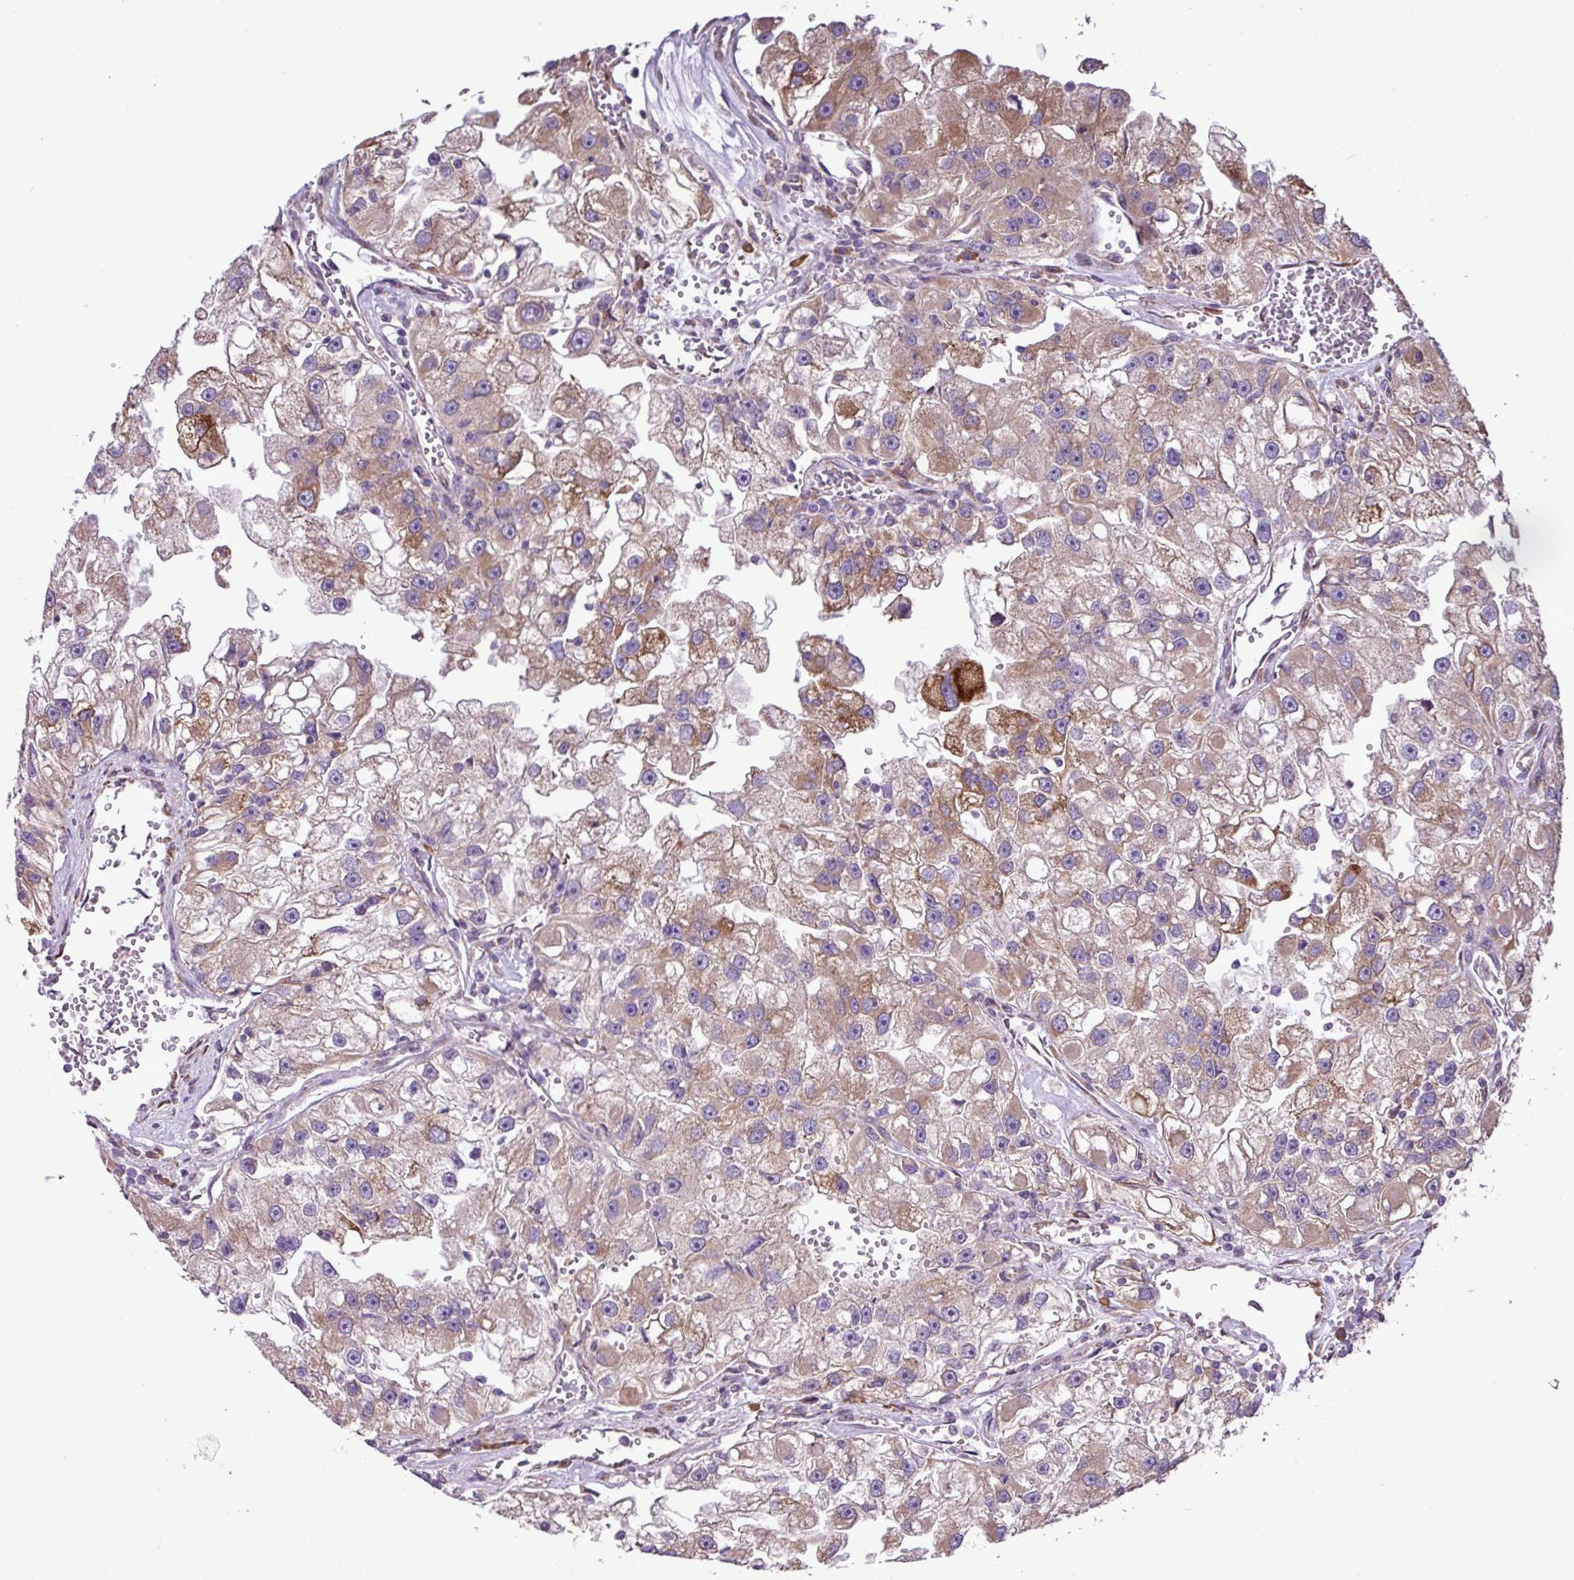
{"staining": {"intensity": "moderate", "quantity": "25%-75%", "location": "cytoplasmic/membranous"}, "tissue": "renal cancer", "cell_type": "Tumor cells", "image_type": "cancer", "snomed": [{"axis": "morphology", "description": "Adenocarcinoma, NOS"}, {"axis": "topography", "description": "Kidney"}], "caption": "Renal cancer (adenocarcinoma) stained with immunohistochemistry exhibits moderate cytoplasmic/membranous positivity in about 25%-75% of tumor cells.", "gene": "MEGF6", "patient": {"sex": "male", "age": 63}}